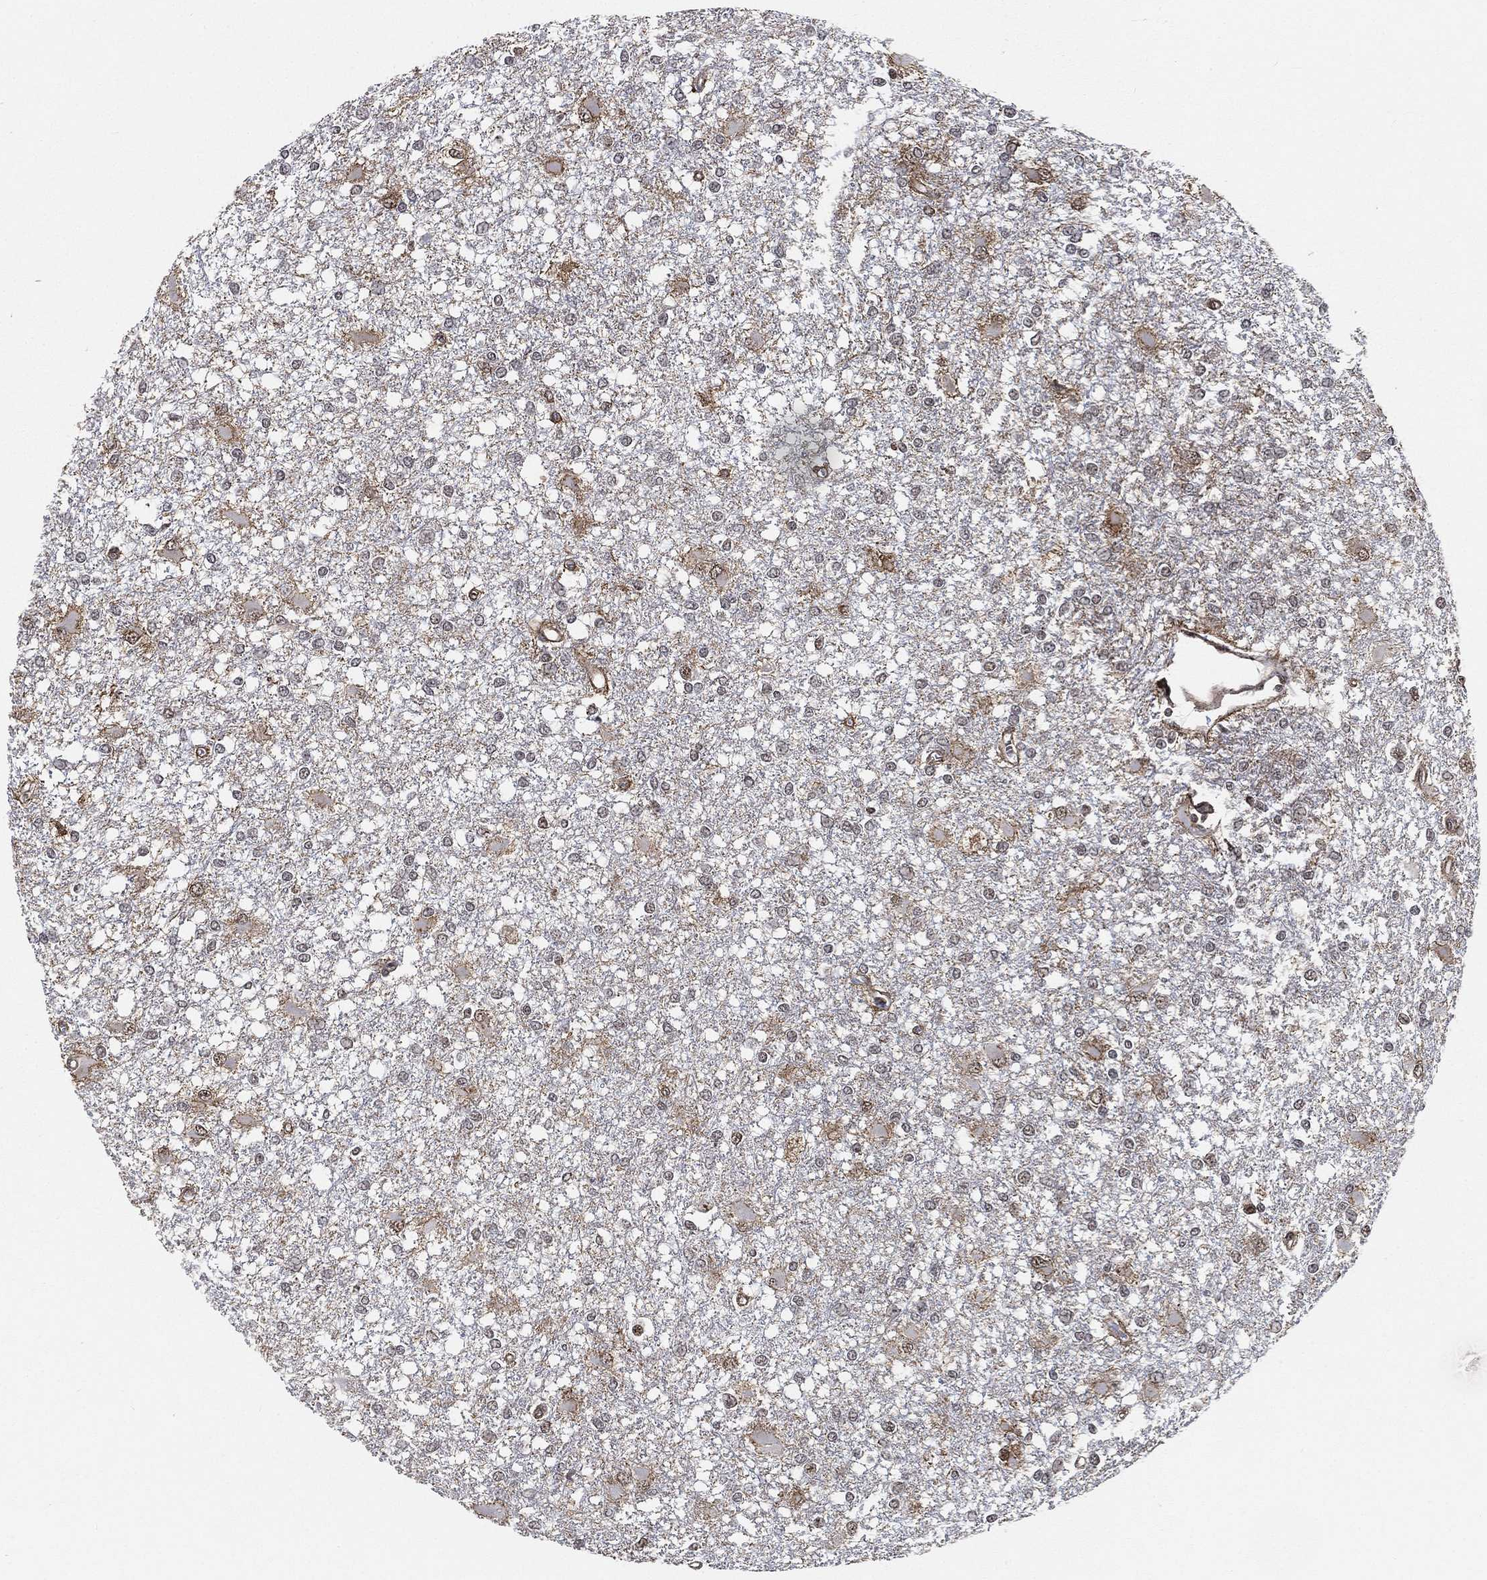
{"staining": {"intensity": "negative", "quantity": "none", "location": "none"}, "tissue": "glioma", "cell_type": "Tumor cells", "image_type": "cancer", "snomed": [{"axis": "morphology", "description": "Glioma, malignant, High grade"}, {"axis": "topography", "description": "Cerebral cortex"}], "caption": "This is a photomicrograph of immunohistochemistry staining of malignant high-grade glioma, which shows no positivity in tumor cells.", "gene": "RSRC2", "patient": {"sex": "male", "age": 79}}